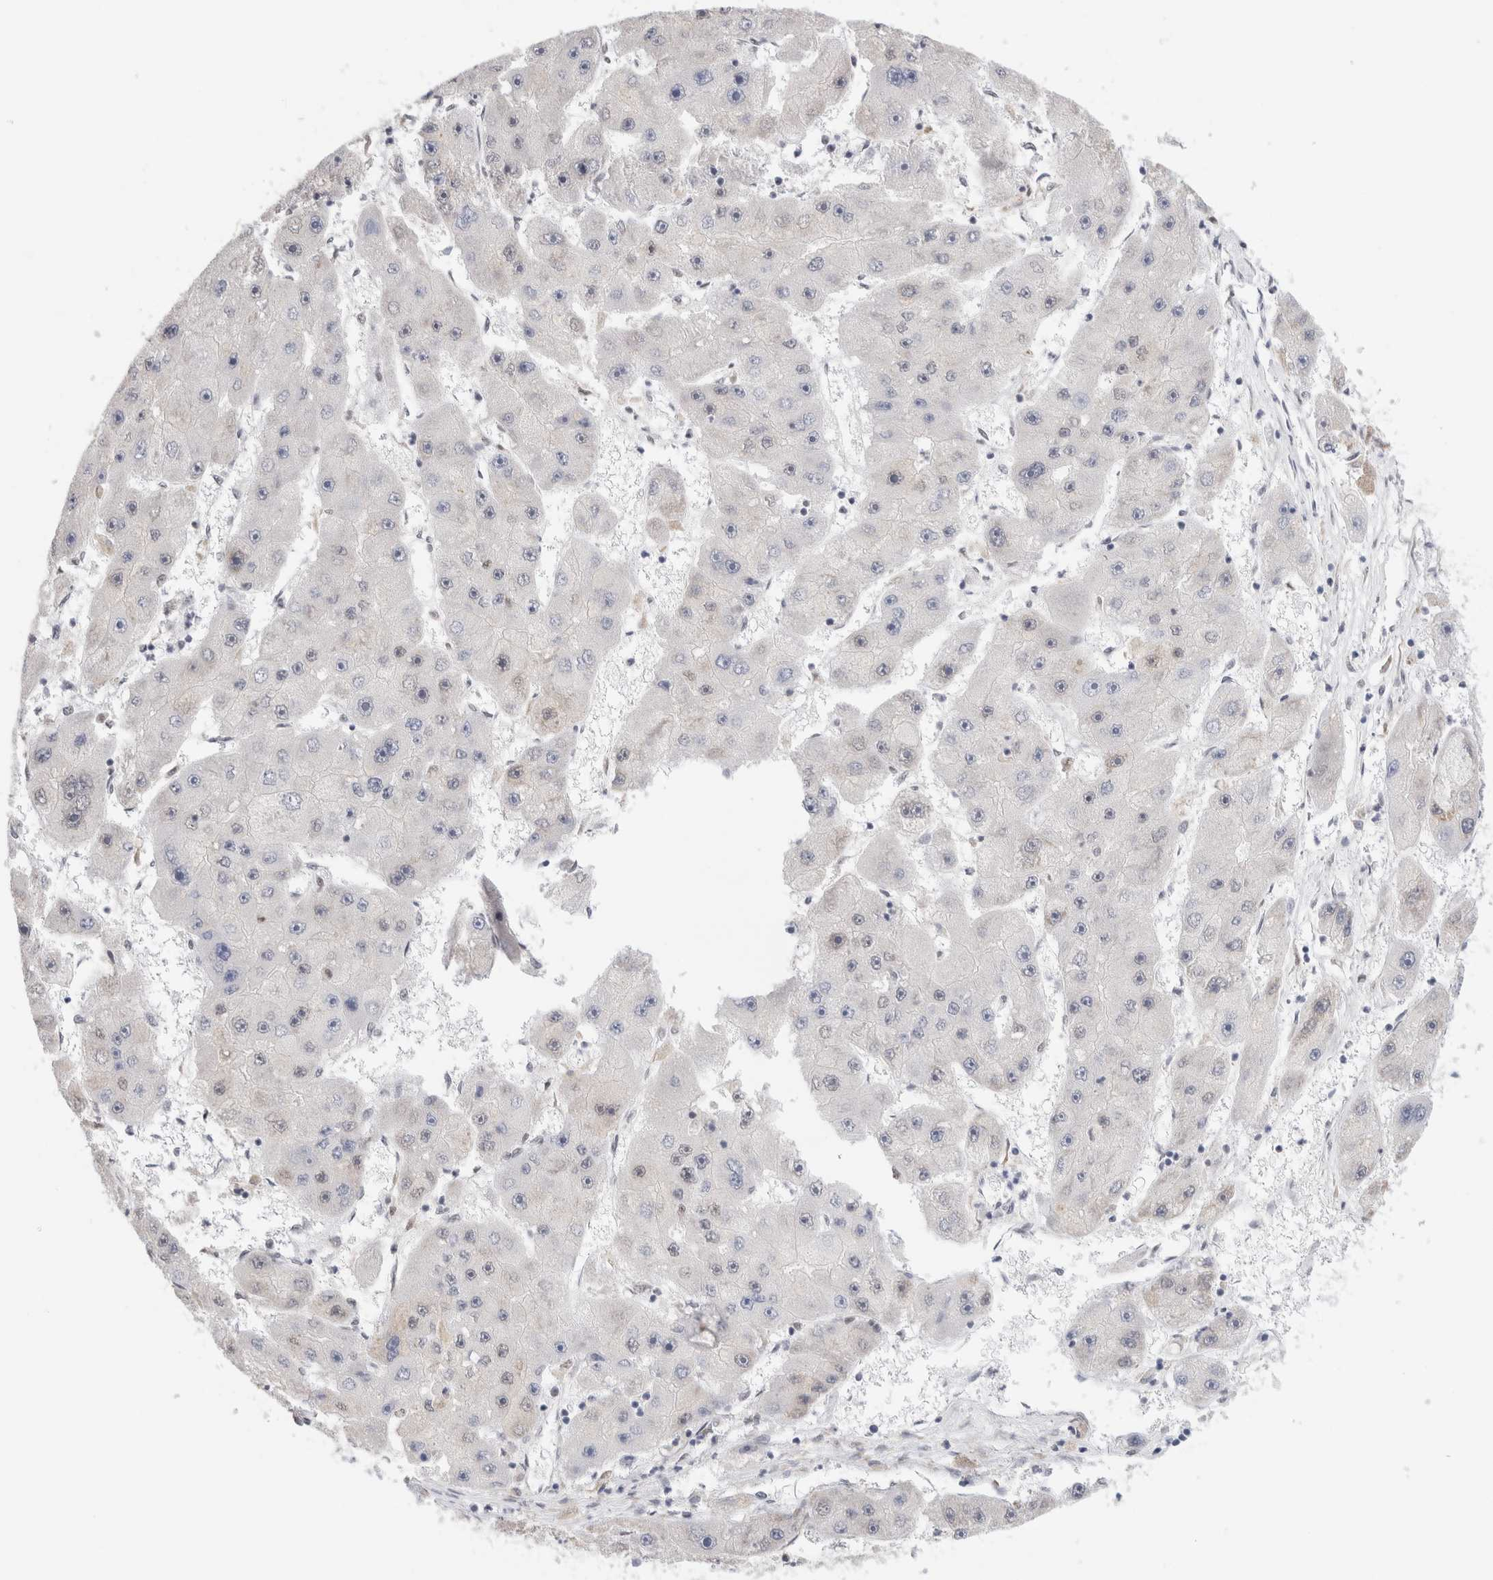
{"staining": {"intensity": "negative", "quantity": "none", "location": "none"}, "tissue": "liver cancer", "cell_type": "Tumor cells", "image_type": "cancer", "snomed": [{"axis": "morphology", "description": "Carcinoma, Hepatocellular, NOS"}, {"axis": "topography", "description": "Liver"}], "caption": "A histopathology image of liver cancer (hepatocellular carcinoma) stained for a protein reveals no brown staining in tumor cells.", "gene": "HDLBP", "patient": {"sex": "female", "age": 61}}